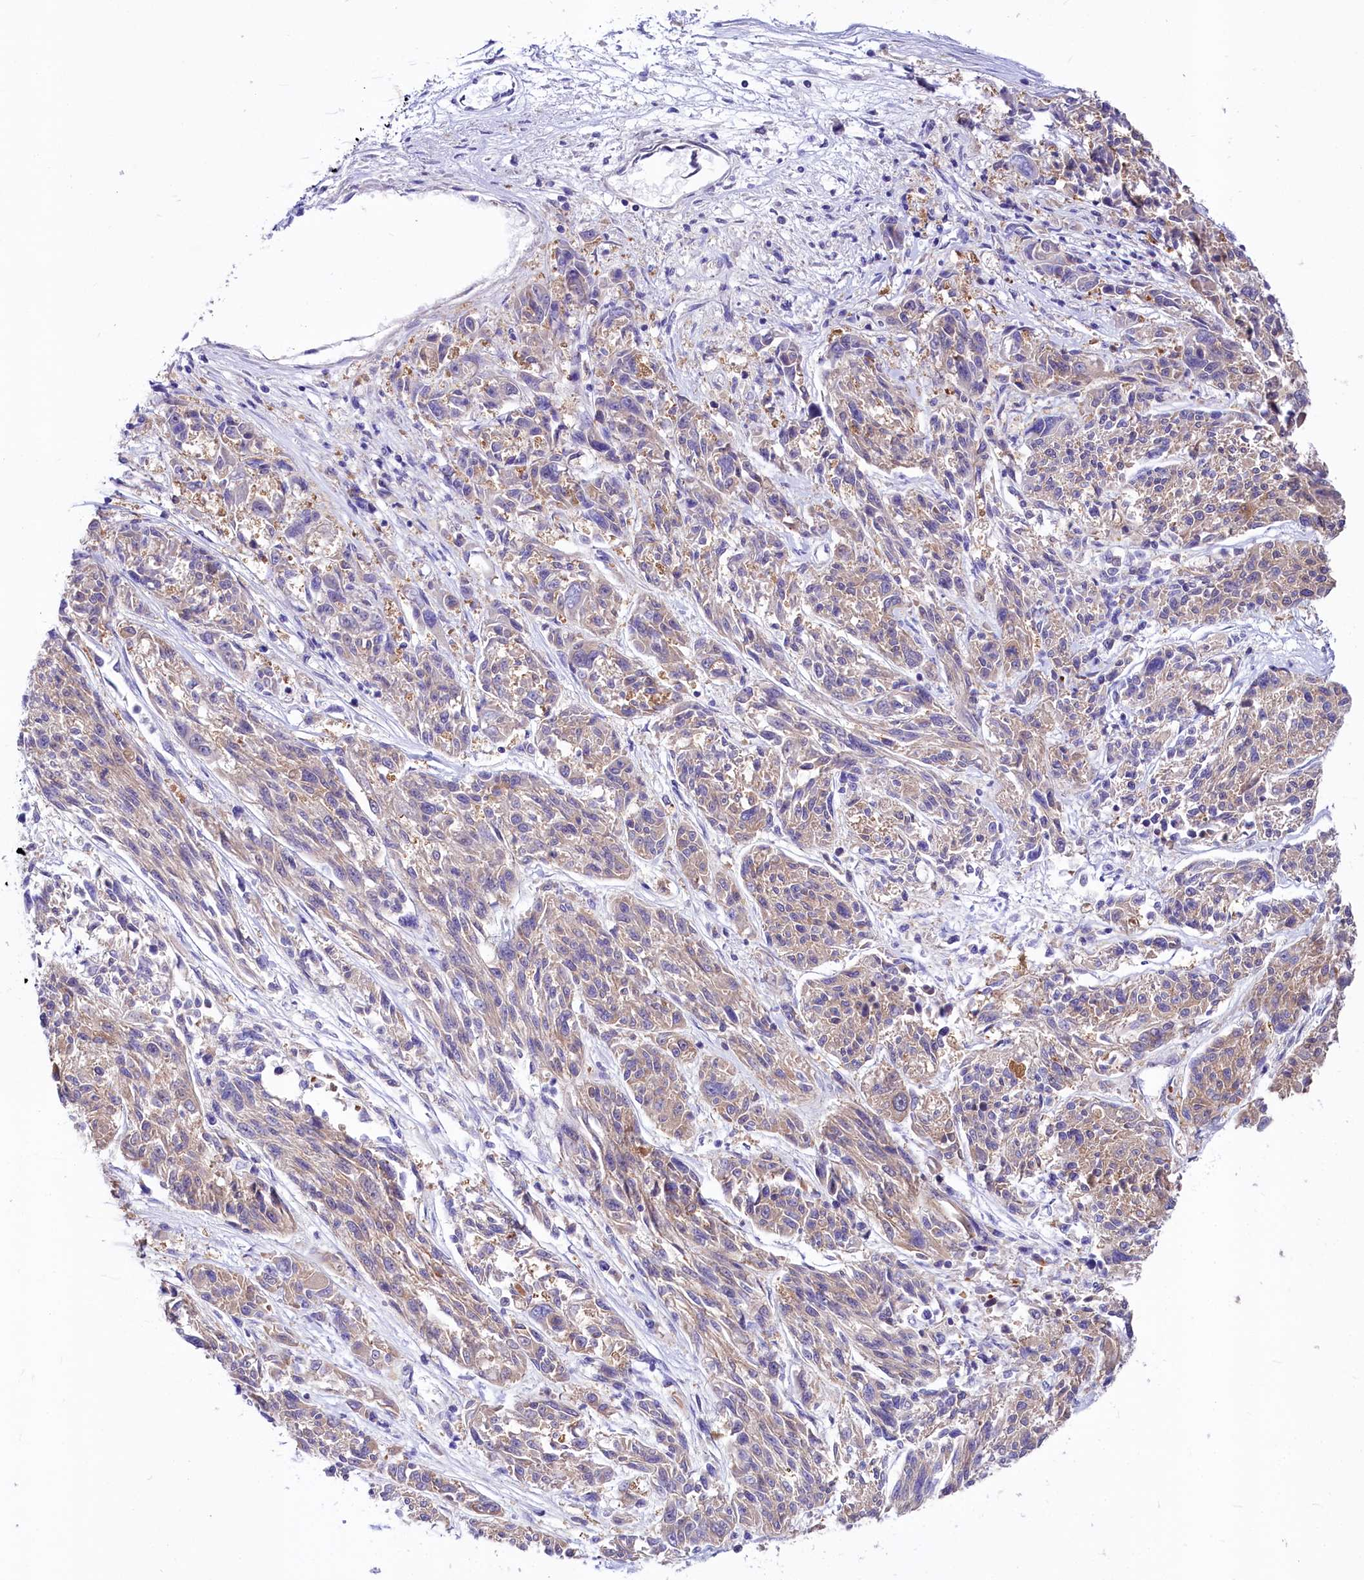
{"staining": {"intensity": "weak", "quantity": "25%-75%", "location": "cytoplasmic/membranous"}, "tissue": "melanoma", "cell_type": "Tumor cells", "image_type": "cancer", "snomed": [{"axis": "morphology", "description": "Malignant melanoma, NOS"}, {"axis": "topography", "description": "Skin"}], "caption": "A photomicrograph of human melanoma stained for a protein exhibits weak cytoplasmic/membranous brown staining in tumor cells.", "gene": "ABHD5", "patient": {"sex": "male", "age": 53}}